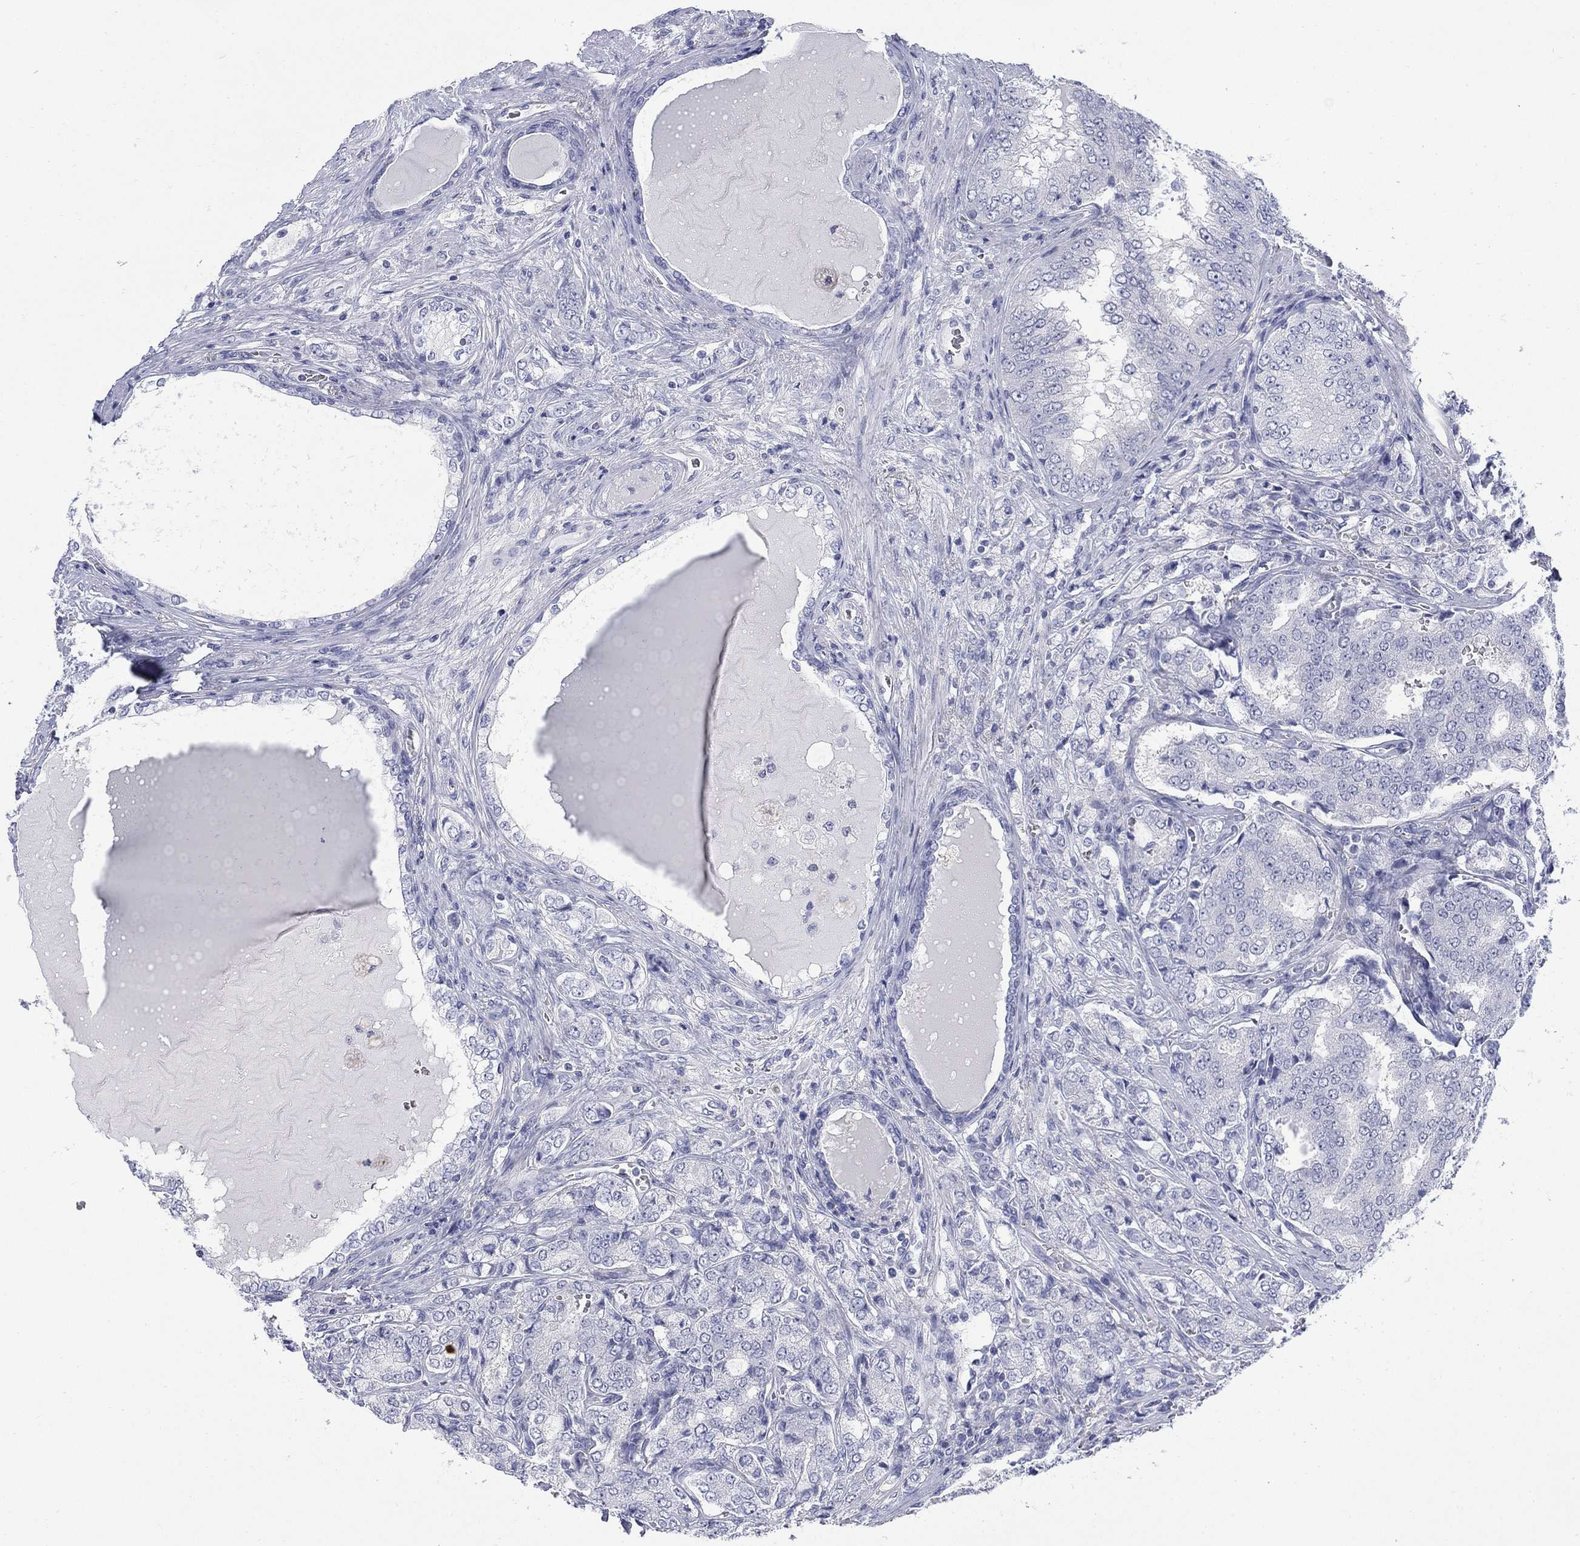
{"staining": {"intensity": "negative", "quantity": "none", "location": "none"}, "tissue": "prostate cancer", "cell_type": "Tumor cells", "image_type": "cancer", "snomed": [{"axis": "morphology", "description": "Adenocarcinoma, NOS"}, {"axis": "topography", "description": "Prostate"}], "caption": "Micrograph shows no significant protein expression in tumor cells of prostate cancer.", "gene": "IGF2BP3", "patient": {"sex": "male", "age": 65}}